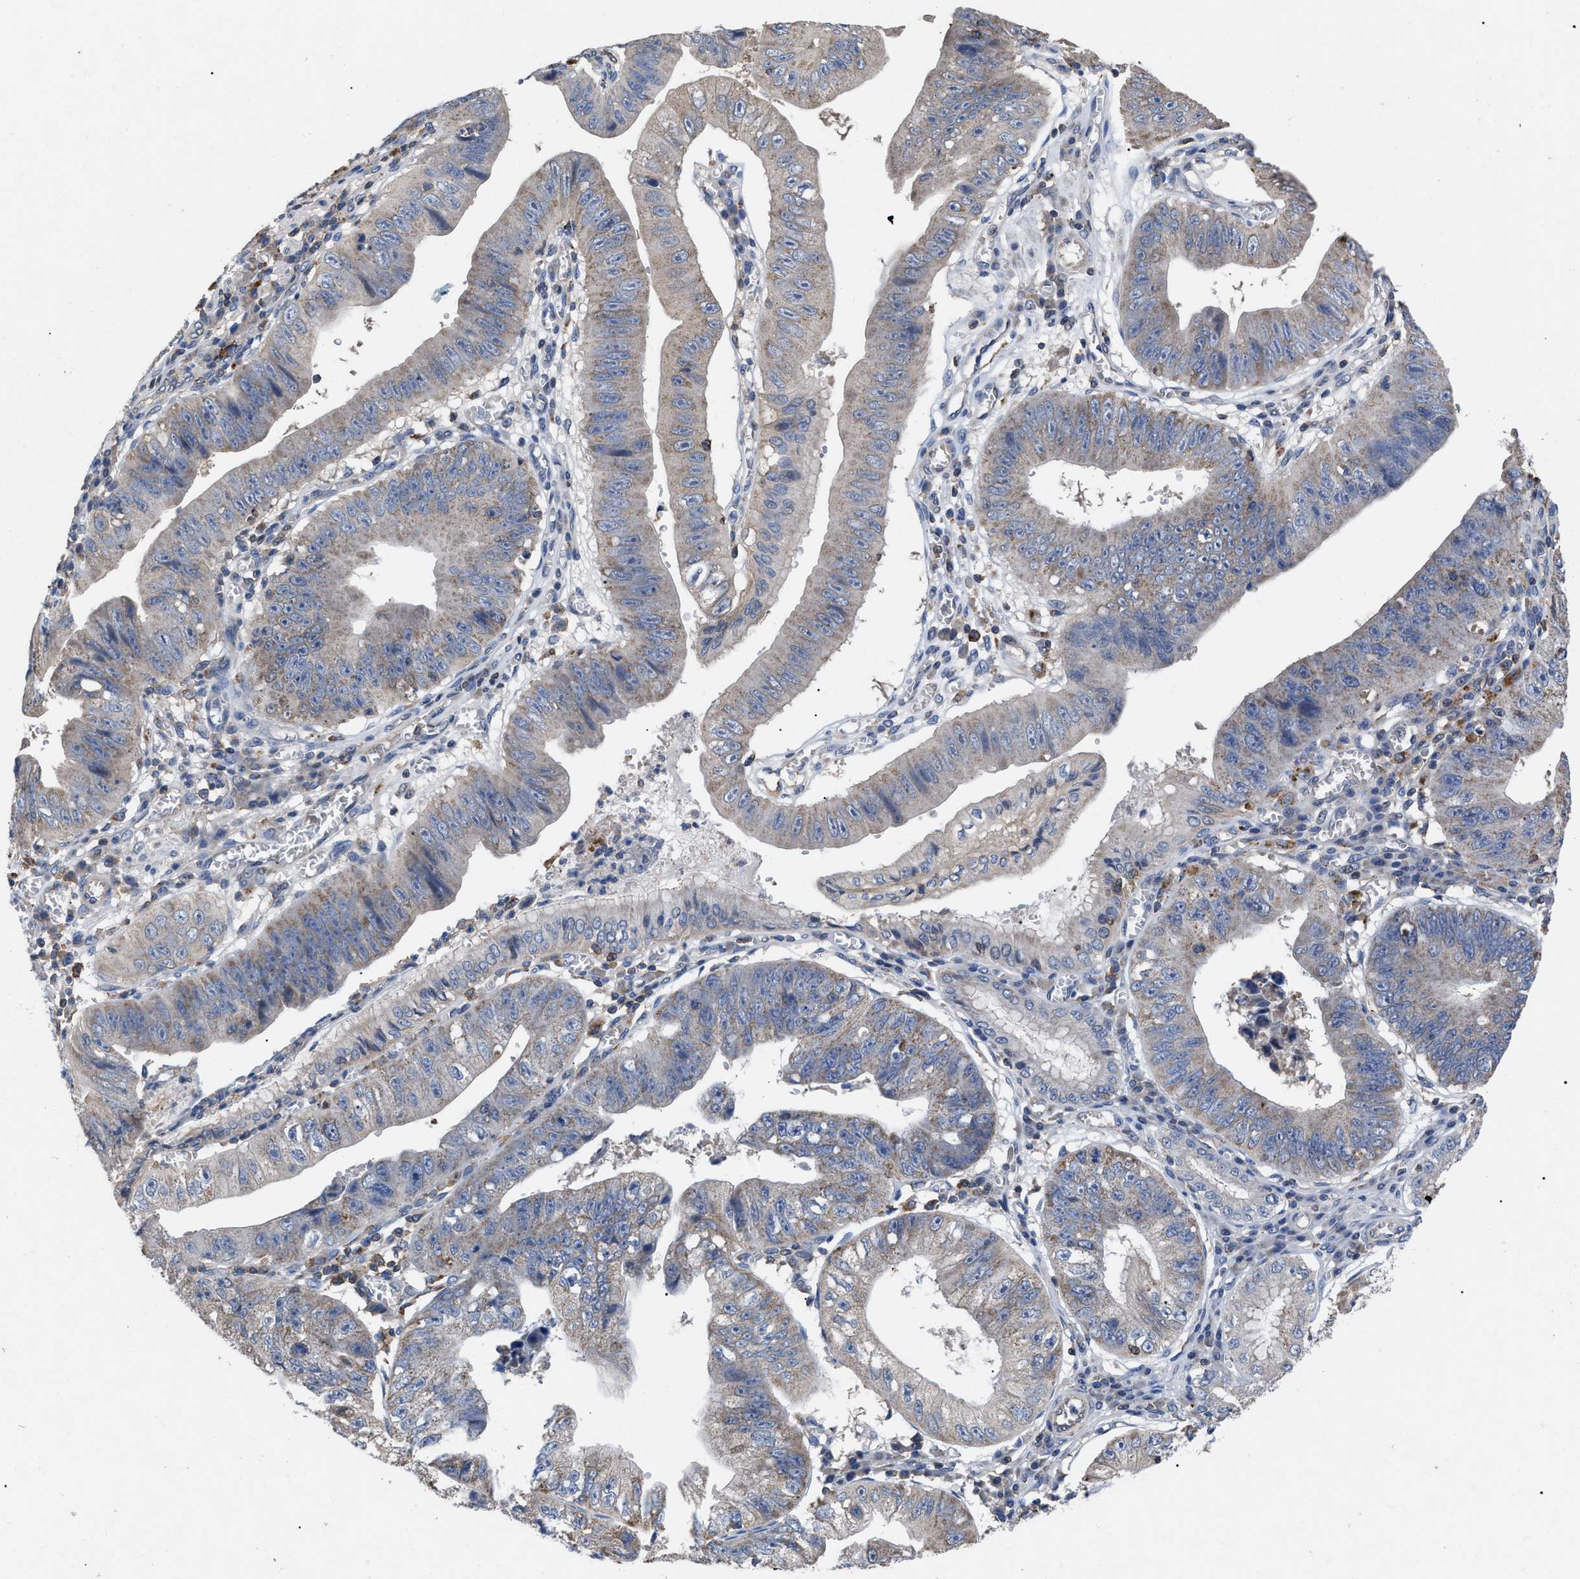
{"staining": {"intensity": "weak", "quantity": "<25%", "location": "cytoplasmic/membranous"}, "tissue": "stomach cancer", "cell_type": "Tumor cells", "image_type": "cancer", "snomed": [{"axis": "morphology", "description": "Adenocarcinoma, NOS"}, {"axis": "topography", "description": "Stomach"}], "caption": "Protein analysis of stomach adenocarcinoma reveals no significant staining in tumor cells.", "gene": "FAM171A2", "patient": {"sex": "male", "age": 59}}